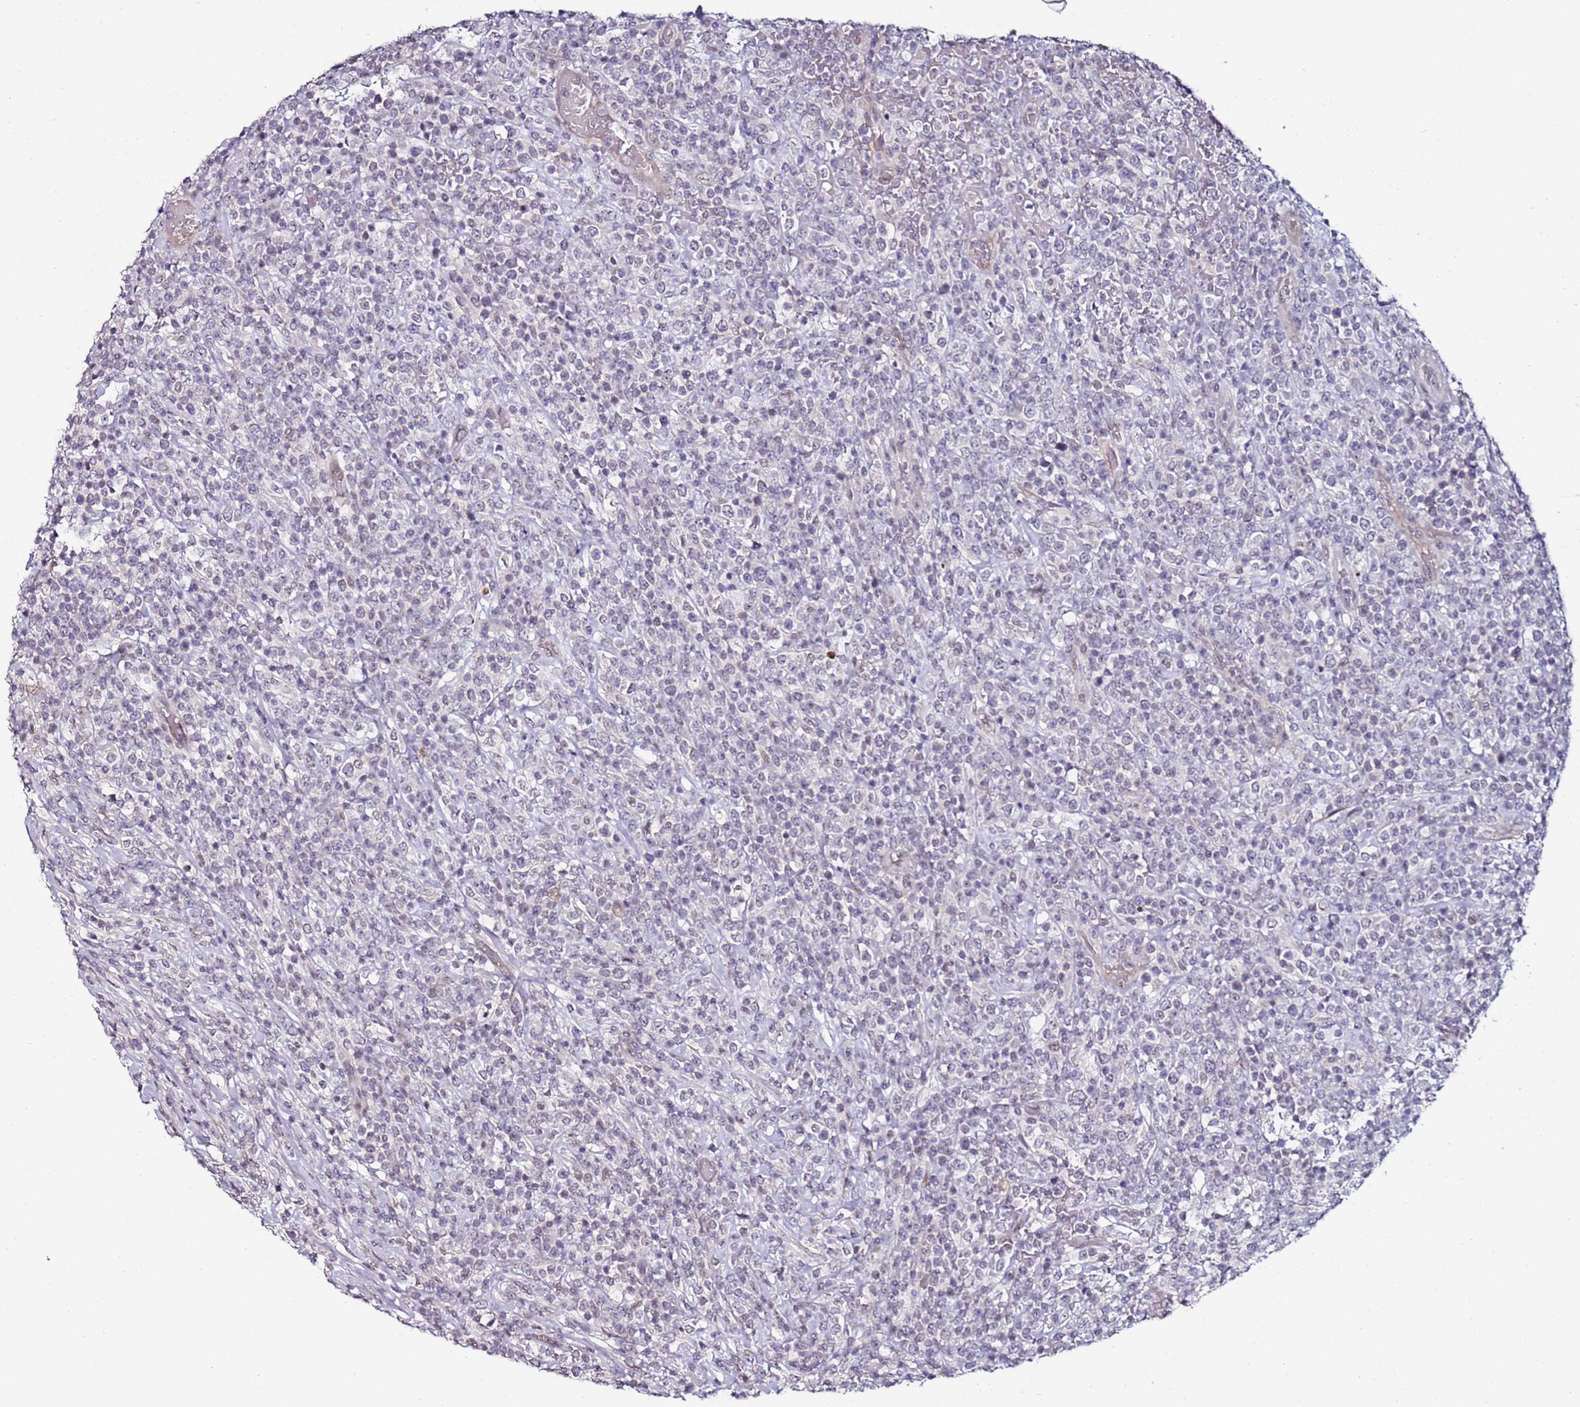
{"staining": {"intensity": "negative", "quantity": "none", "location": "none"}, "tissue": "lymphoma", "cell_type": "Tumor cells", "image_type": "cancer", "snomed": [{"axis": "morphology", "description": "Malignant lymphoma, non-Hodgkin's type, High grade"}, {"axis": "topography", "description": "Colon"}], "caption": "An image of human malignant lymphoma, non-Hodgkin's type (high-grade) is negative for staining in tumor cells.", "gene": "DUSP28", "patient": {"sex": "female", "age": 53}}